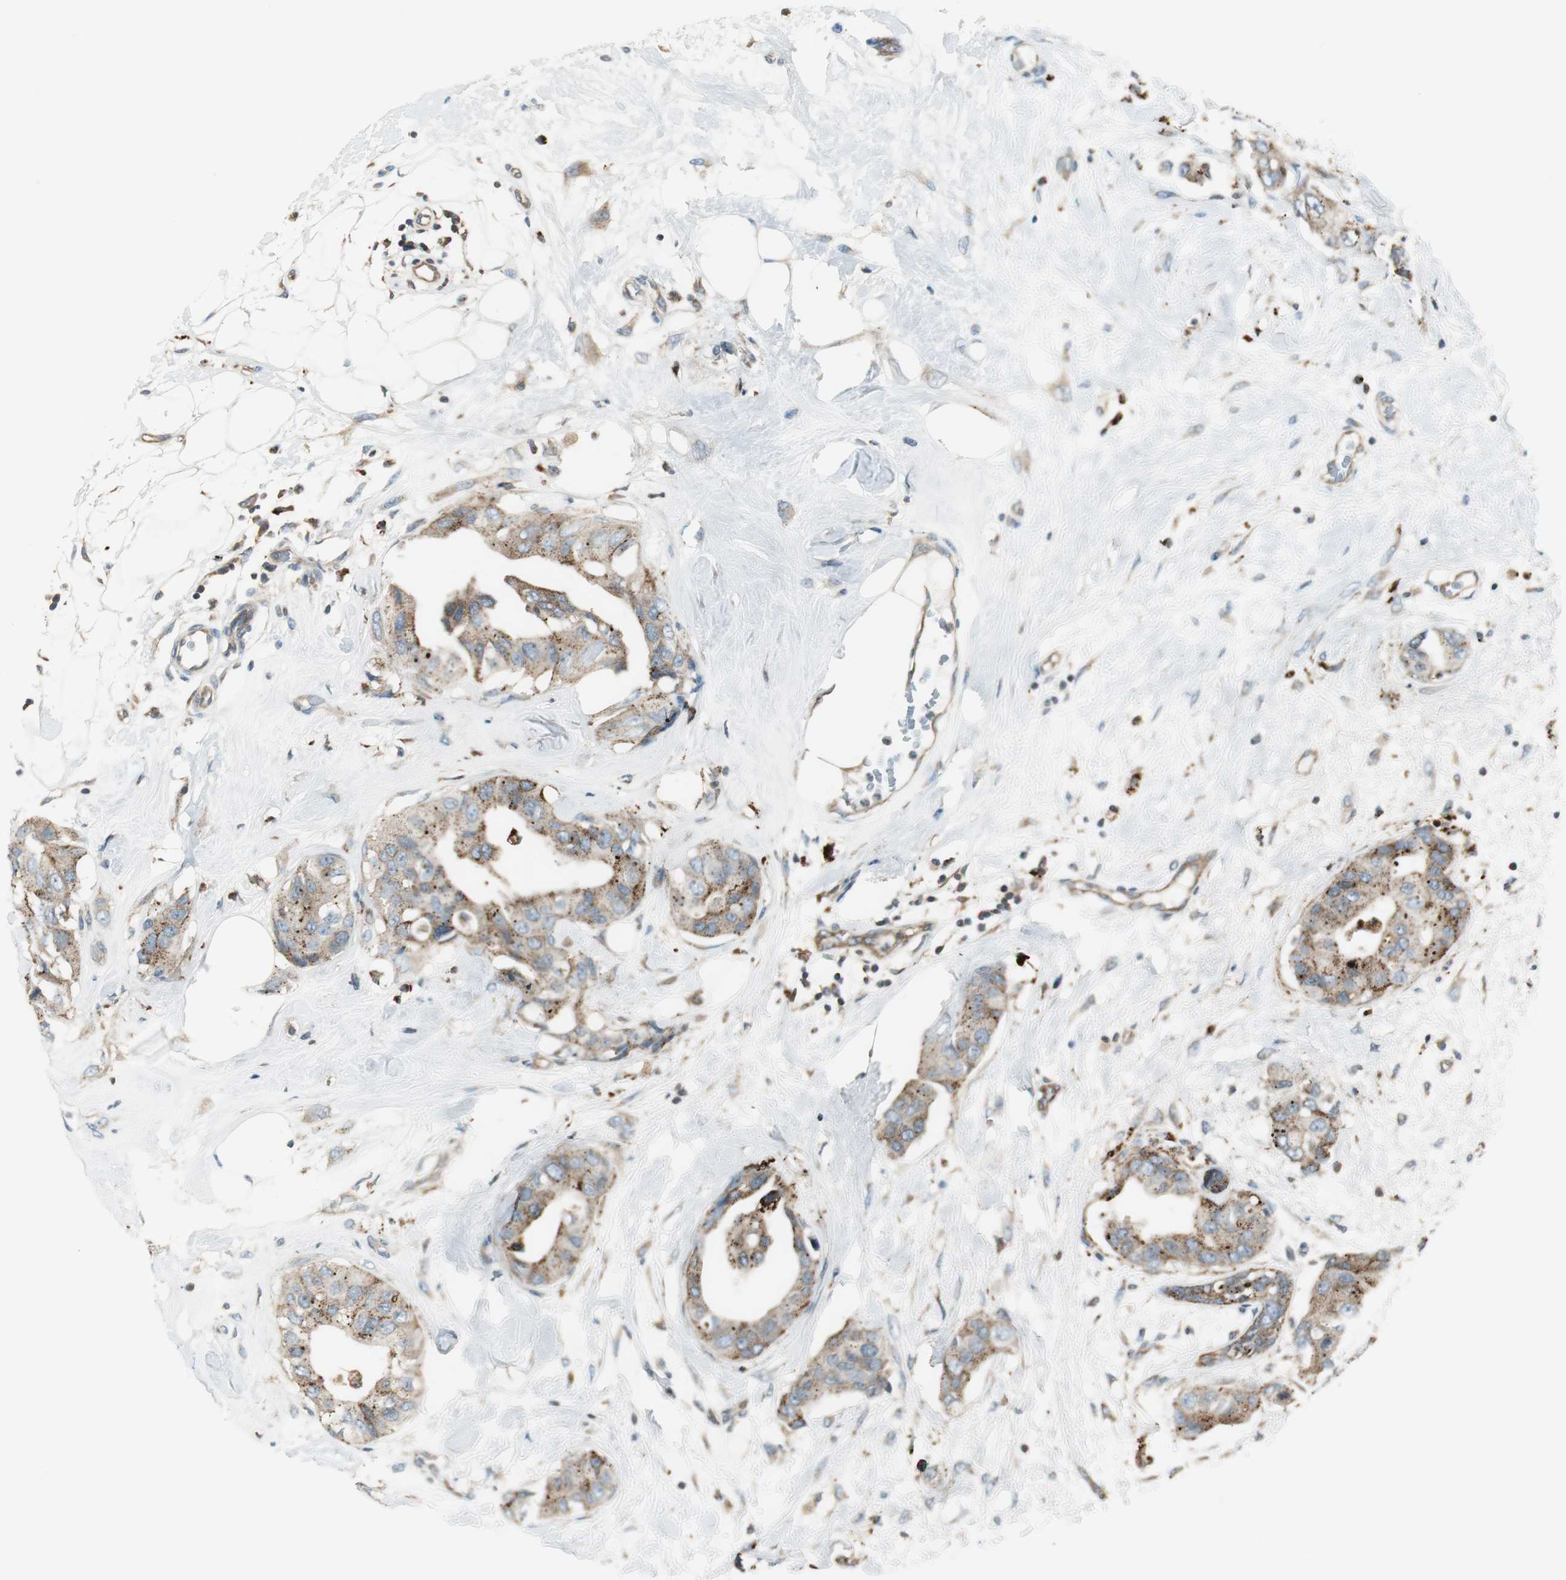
{"staining": {"intensity": "moderate", "quantity": ">75%", "location": "cytoplasmic/membranous"}, "tissue": "breast cancer", "cell_type": "Tumor cells", "image_type": "cancer", "snomed": [{"axis": "morphology", "description": "Duct carcinoma"}, {"axis": "topography", "description": "Breast"}], "caption": "High-magnification brightfield microscopy of breast intraductal carcinoma stained with DAB (3,3'-diaminobenzidine) (brown) and counterstained with hematoxylin (blue). tumor cells exhibit moderate cytoplasmic/membranous positivity is appreciated in approximately>75% of cells. (DAB (3,3'-diaminobenzidine) IHC with brightfield microscopy, high magnification).", "gene": "NCK1", "patient": {"sex": "female", "age": 40}}